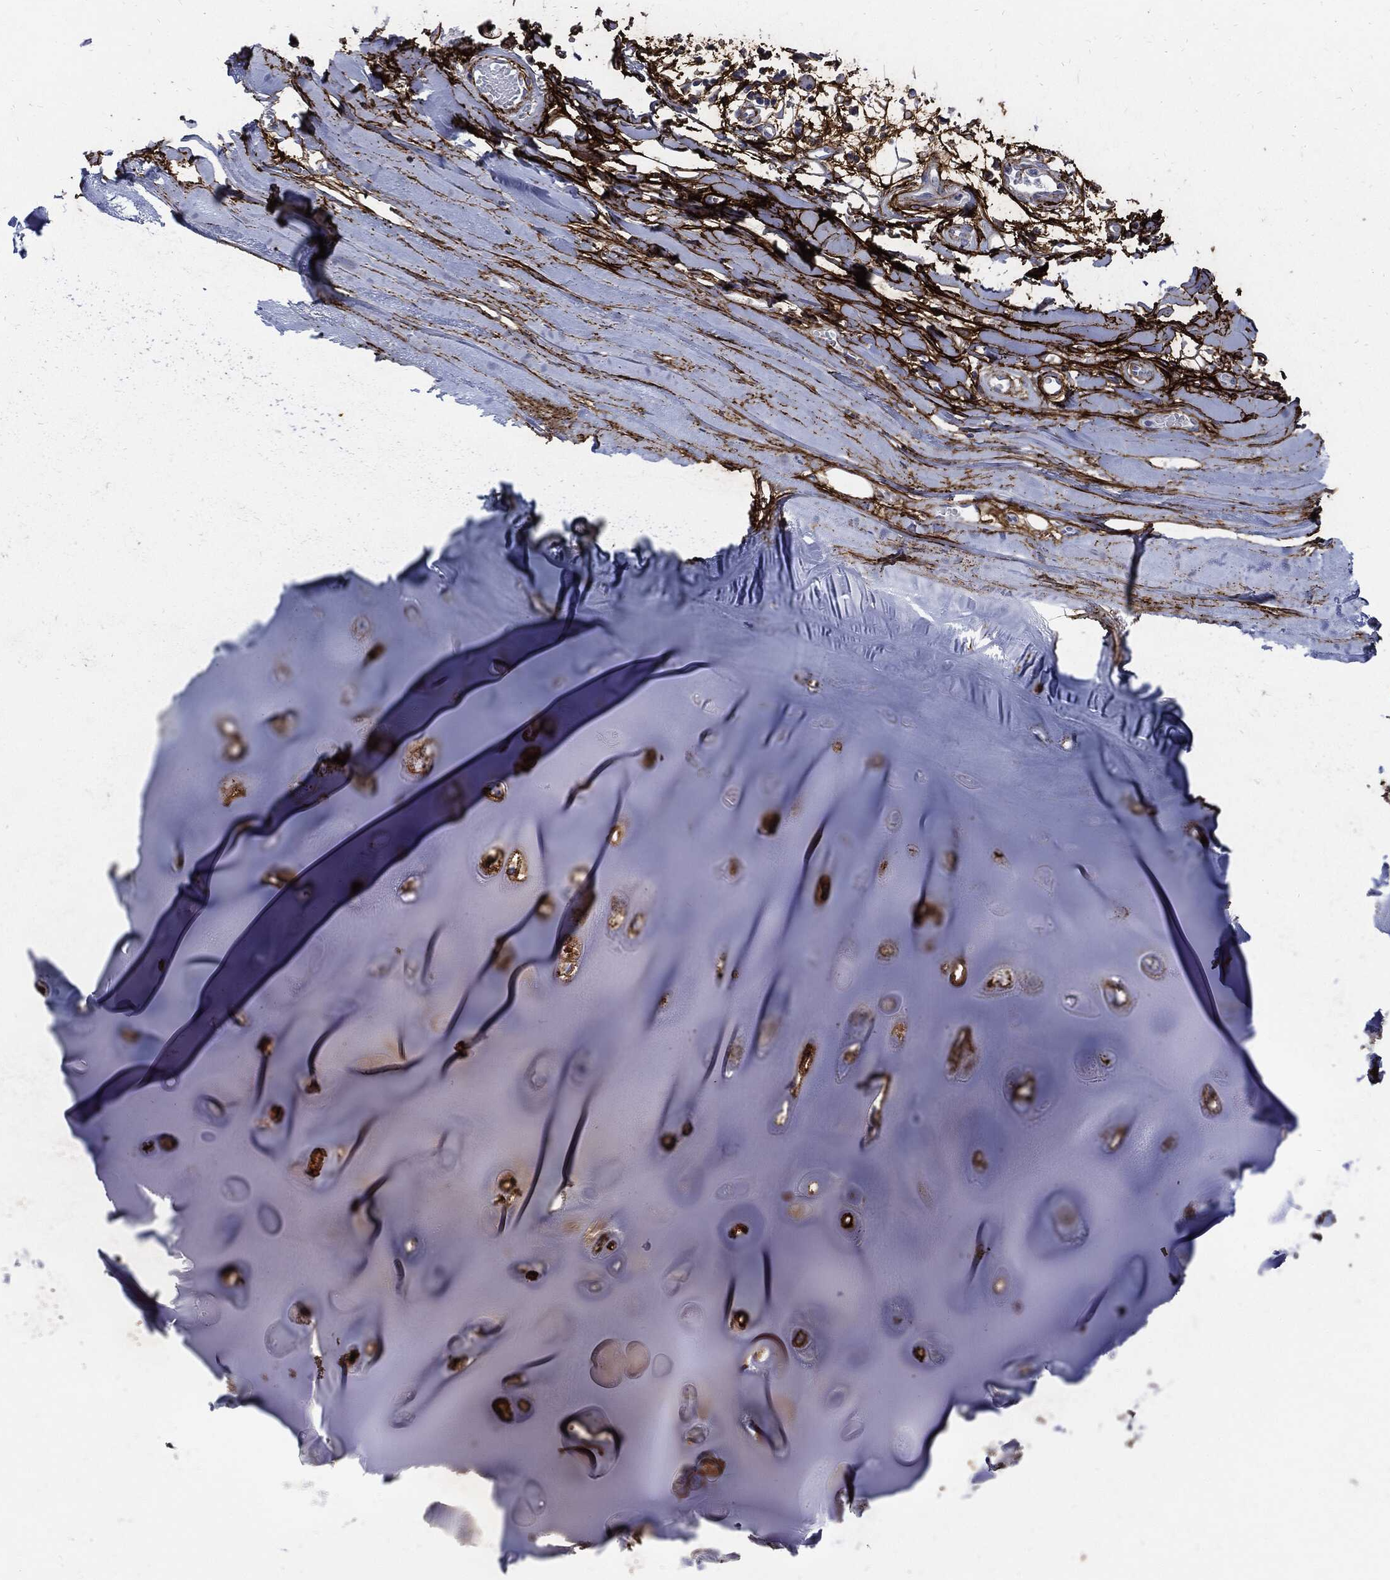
{"staining": {"intensity": "negative", "quantity": "none", "location": "none"}, "tissue": "adipose tissue", "cell_type": "Adipocytes", "image_type": "normal", "snomed": [{"axis": "morphology", "description": "Normal tissue, NOS"}, {"axis": "topography", "description": "Cartilage tissue"}], "caption": "The histopathology image displays no staining of adipocytes in unremarkable adipose tissue.", "gene": "FBN1", "patient": {"sex": "male", "age": 81}}